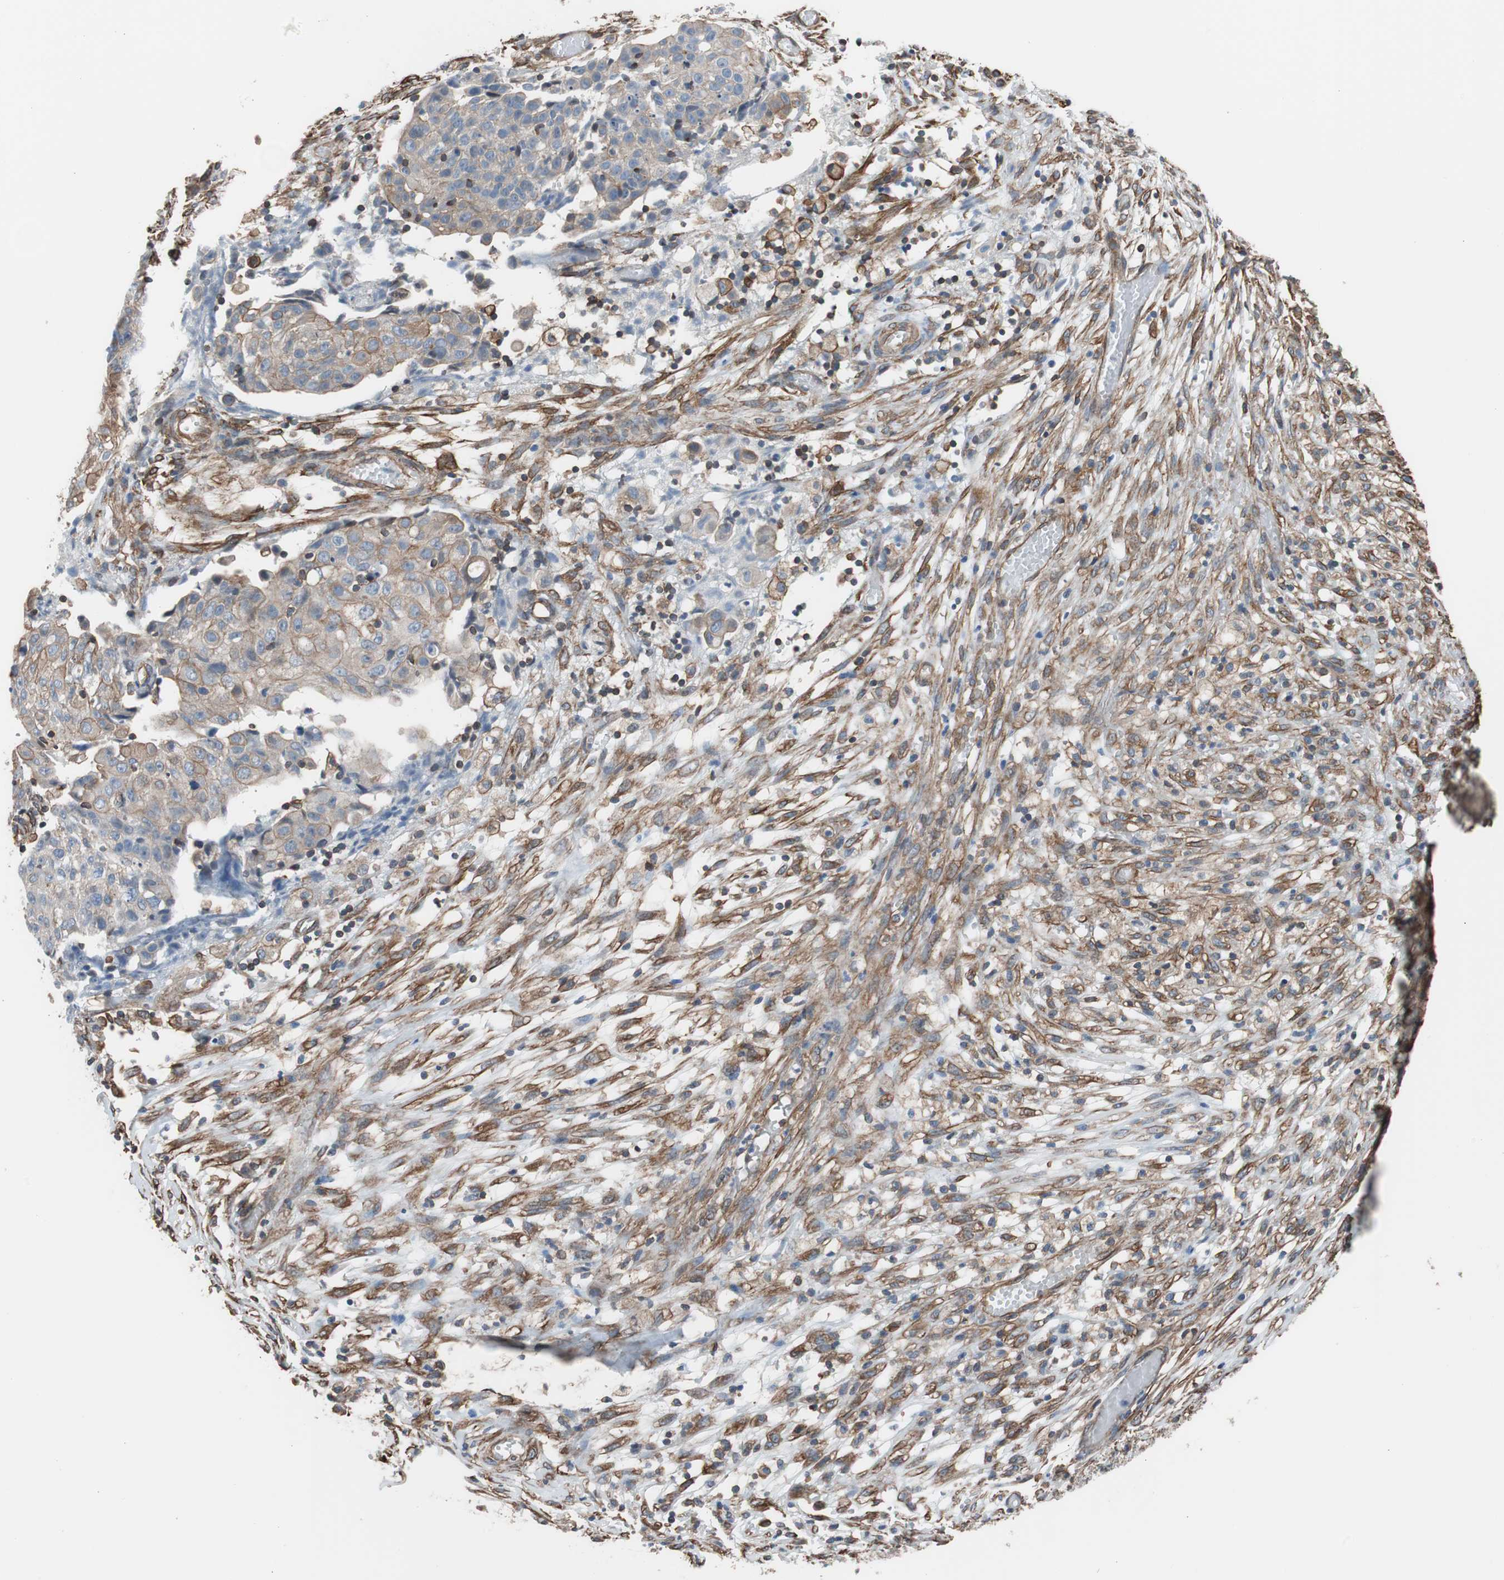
{"staining": {"intensity": "weak", "quantity": "25%-75%", "location": "cytoplasmic/membranous"}, "tissue": "ovarian cancer", "cell_type": "Tumor cells", "image_type": "cancer", "snomed": [{"axis": "morphology", "description": "Carcinoma, endometroid"}, {"axis": "topography", "description": "Ovary"}], "caption": "Tumor cells display low levels of weak cytoplasmic/membranous expression in about 25%-75% of cells in ovarian cancer (endometroid carcinoma).", "gene": "KIF3B", "patient": {"sex": "female", "age": 42}}